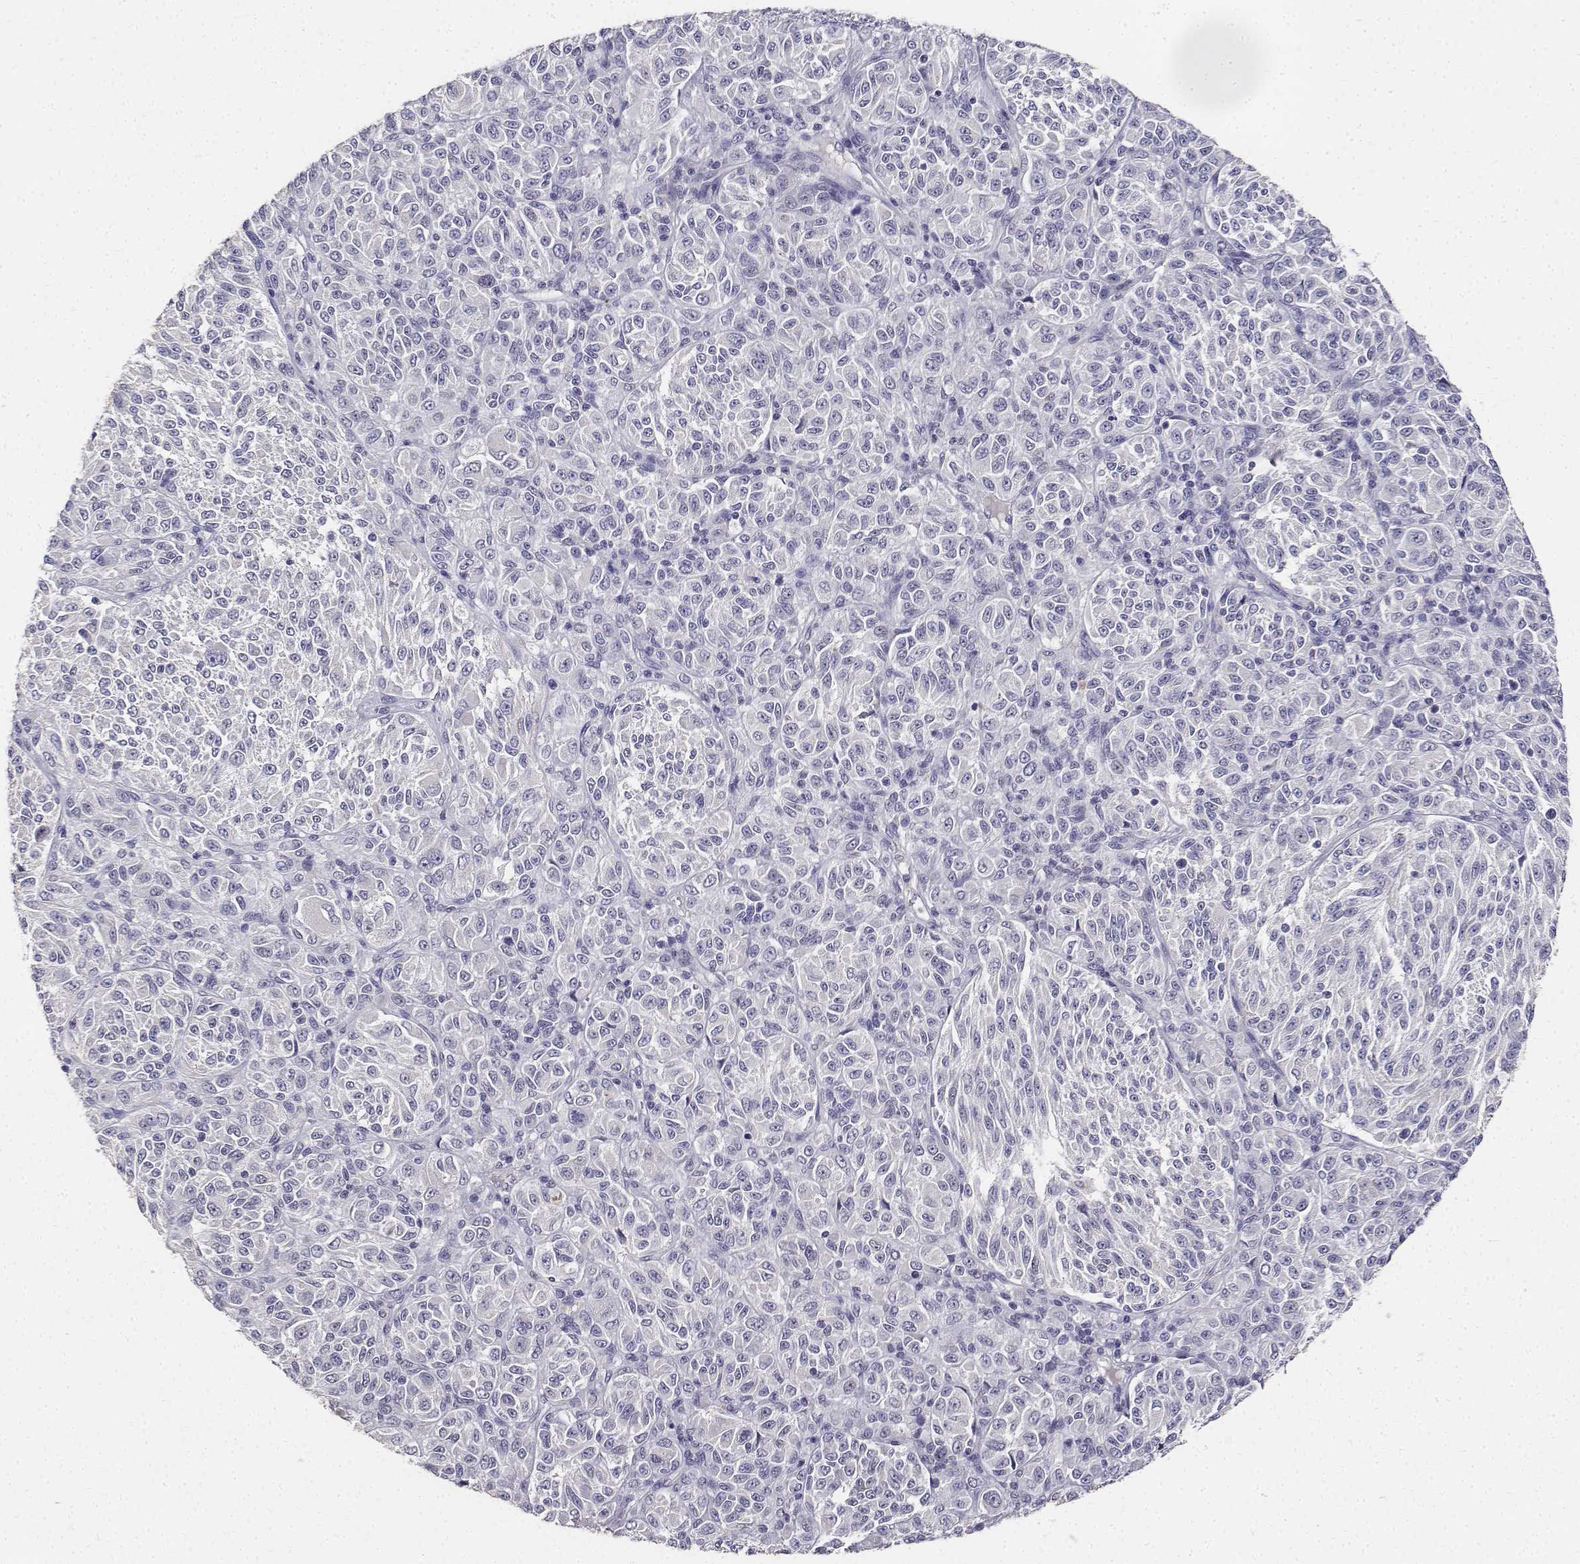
{"staining": {"intensity": "negative", "quantity": "none", "location": "none"}, "tissue": "melanoma", "cell_type": "Tumor cells", "image_type": "cancer", "snomed": [{"axis": "morphology", "description": "Malignant melanoma, Metastatic site"}, {"axis": "topography", "description": "Brain"}], "caption": "Tumor cells are negative for brown protein staining in malignant melanoma (metastatic site). (DAB (3,3'-diaminobenzidine) IHC visualized using brightfield microscopy, high magnification).", "gene": "PAEP", "patient": {"sex": "female", "age": 56}}